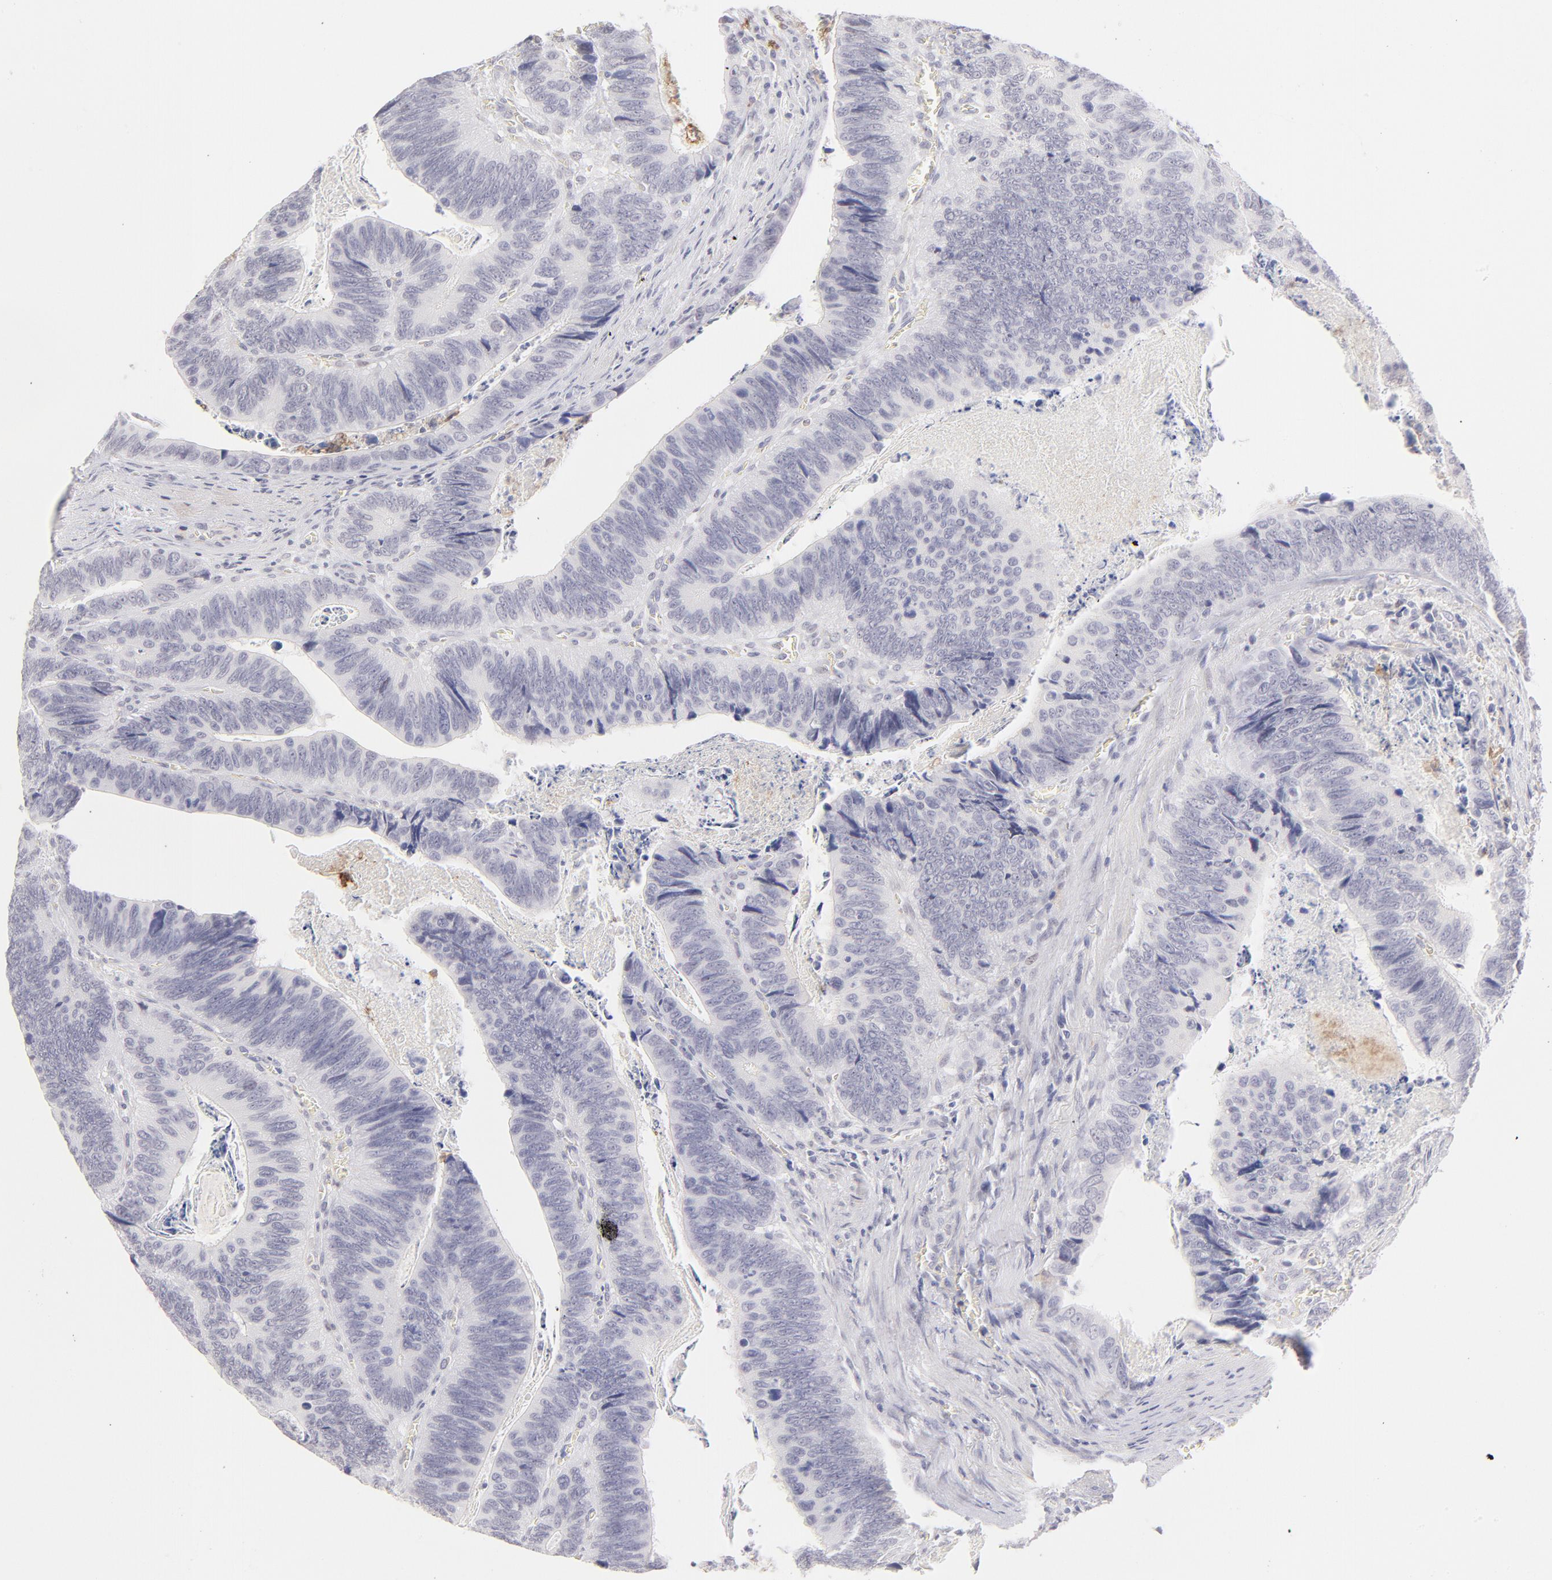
{"staining": {"intensity": "negative", "quantity": "none", "location": "none"}, "tissue": "colorectal cancer", "cell_type": "Tumor cells", "image_type": "cancer", "snomed": [{"axis": "morphology", "description": "Adenocarcinoma, NOS"}, {"axis": "topography", "description": "Colon"}], "caption": "This is an IHC image of colorectal cancer (adenocarcinoma). There is no expression in tumor cells.", "gene": "LTB4R", "patient": {"sex": "male", "age": 72}}